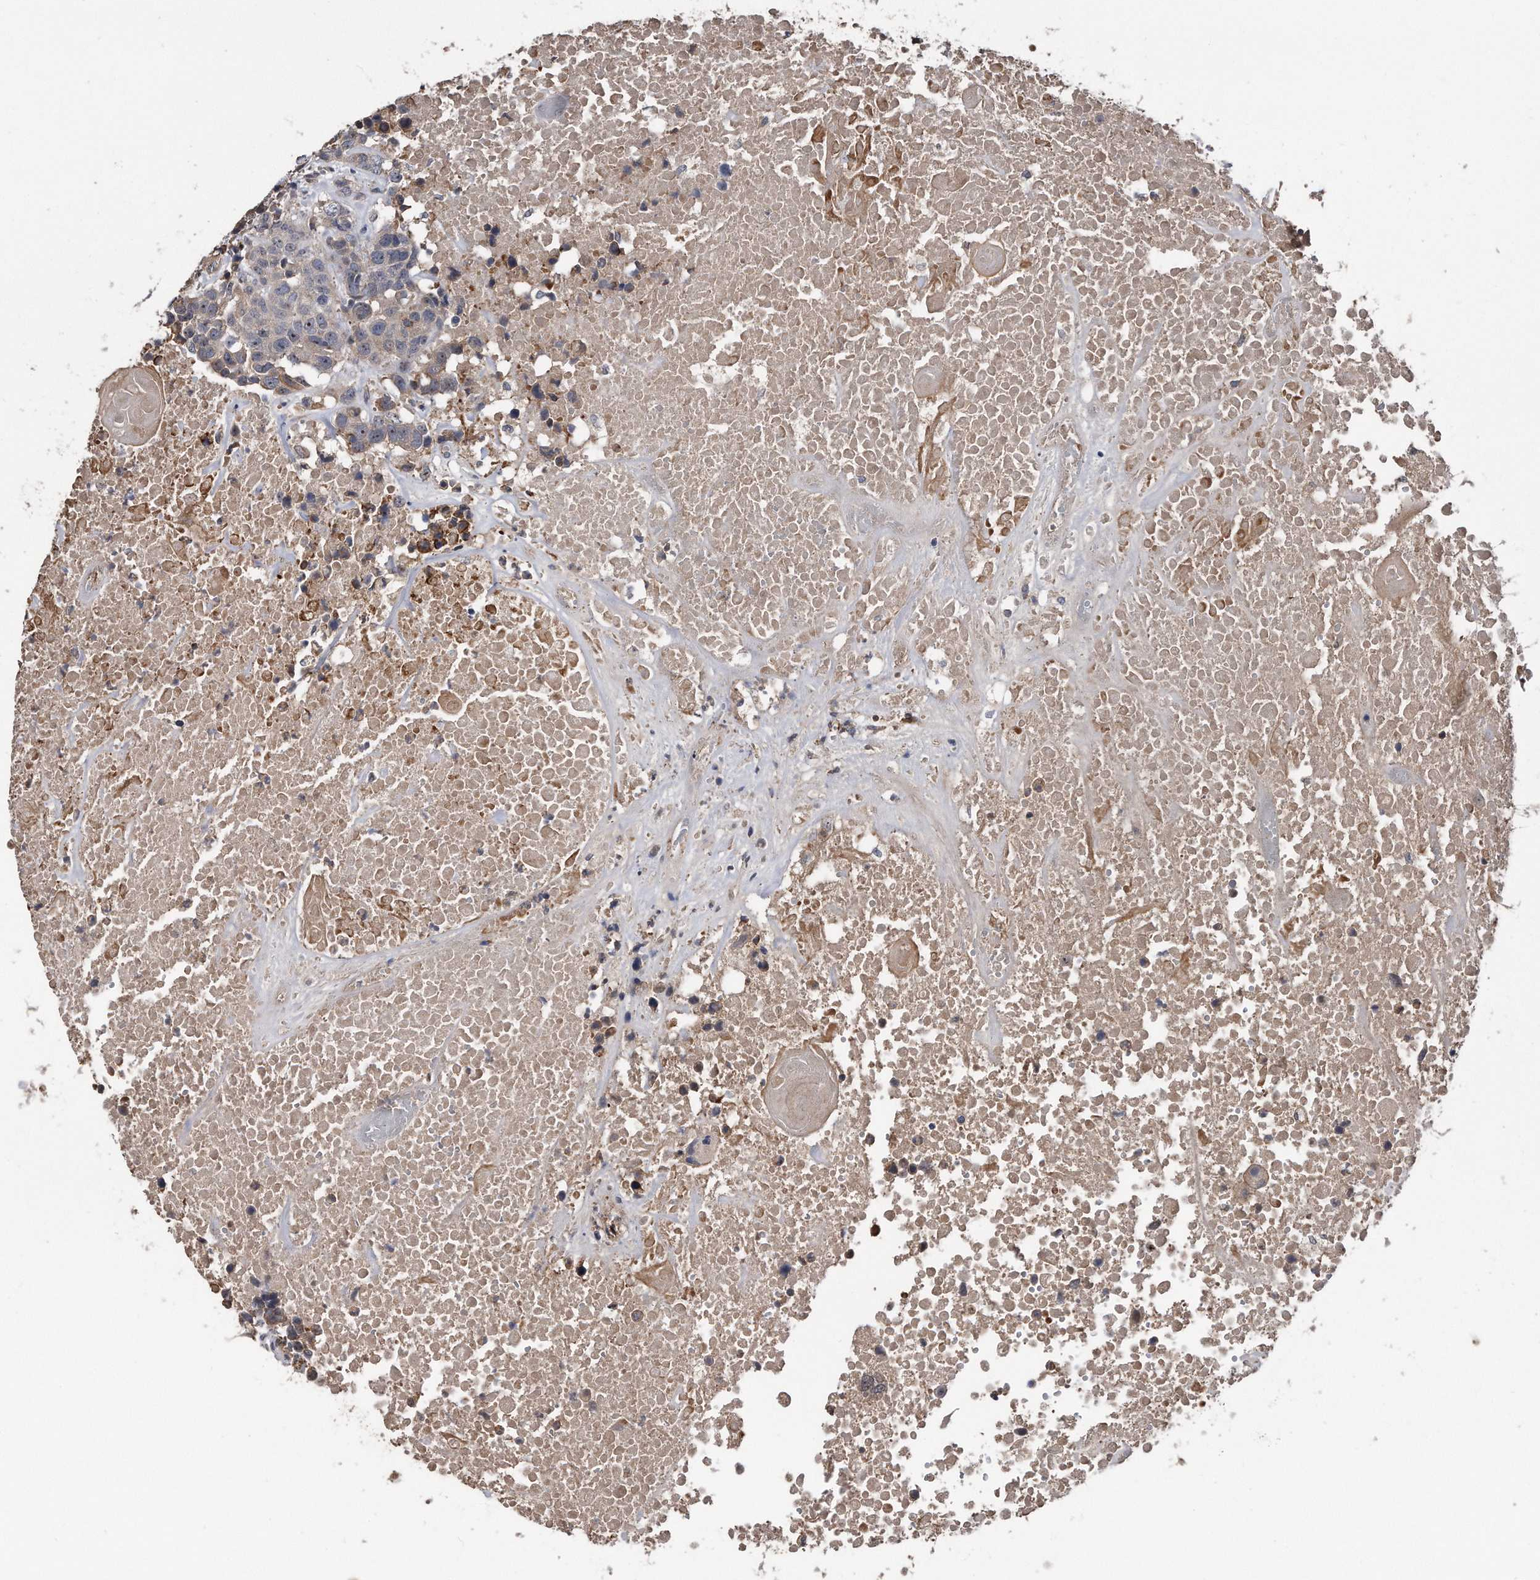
{"staining": {"intensity": "negative", "quantity": "none", "location": "none"}, "tissue": "head and neck cancer", "cell_type": "Tumor cells", "image_type": "cancer", "snomed": [{"axis": "morphology", "description": "Squamous cell carcinoma, NOS"}, {"axis": "topography", "description": "Head-Neck"}], "caption": "Squamous cell carcinoma (head and neck) stained for a protein using immunohistochemistry (IHC) exhibits no expression tumor cells.", "gene": "KCND3", "patient": {"sex": "male", "age": 66}}